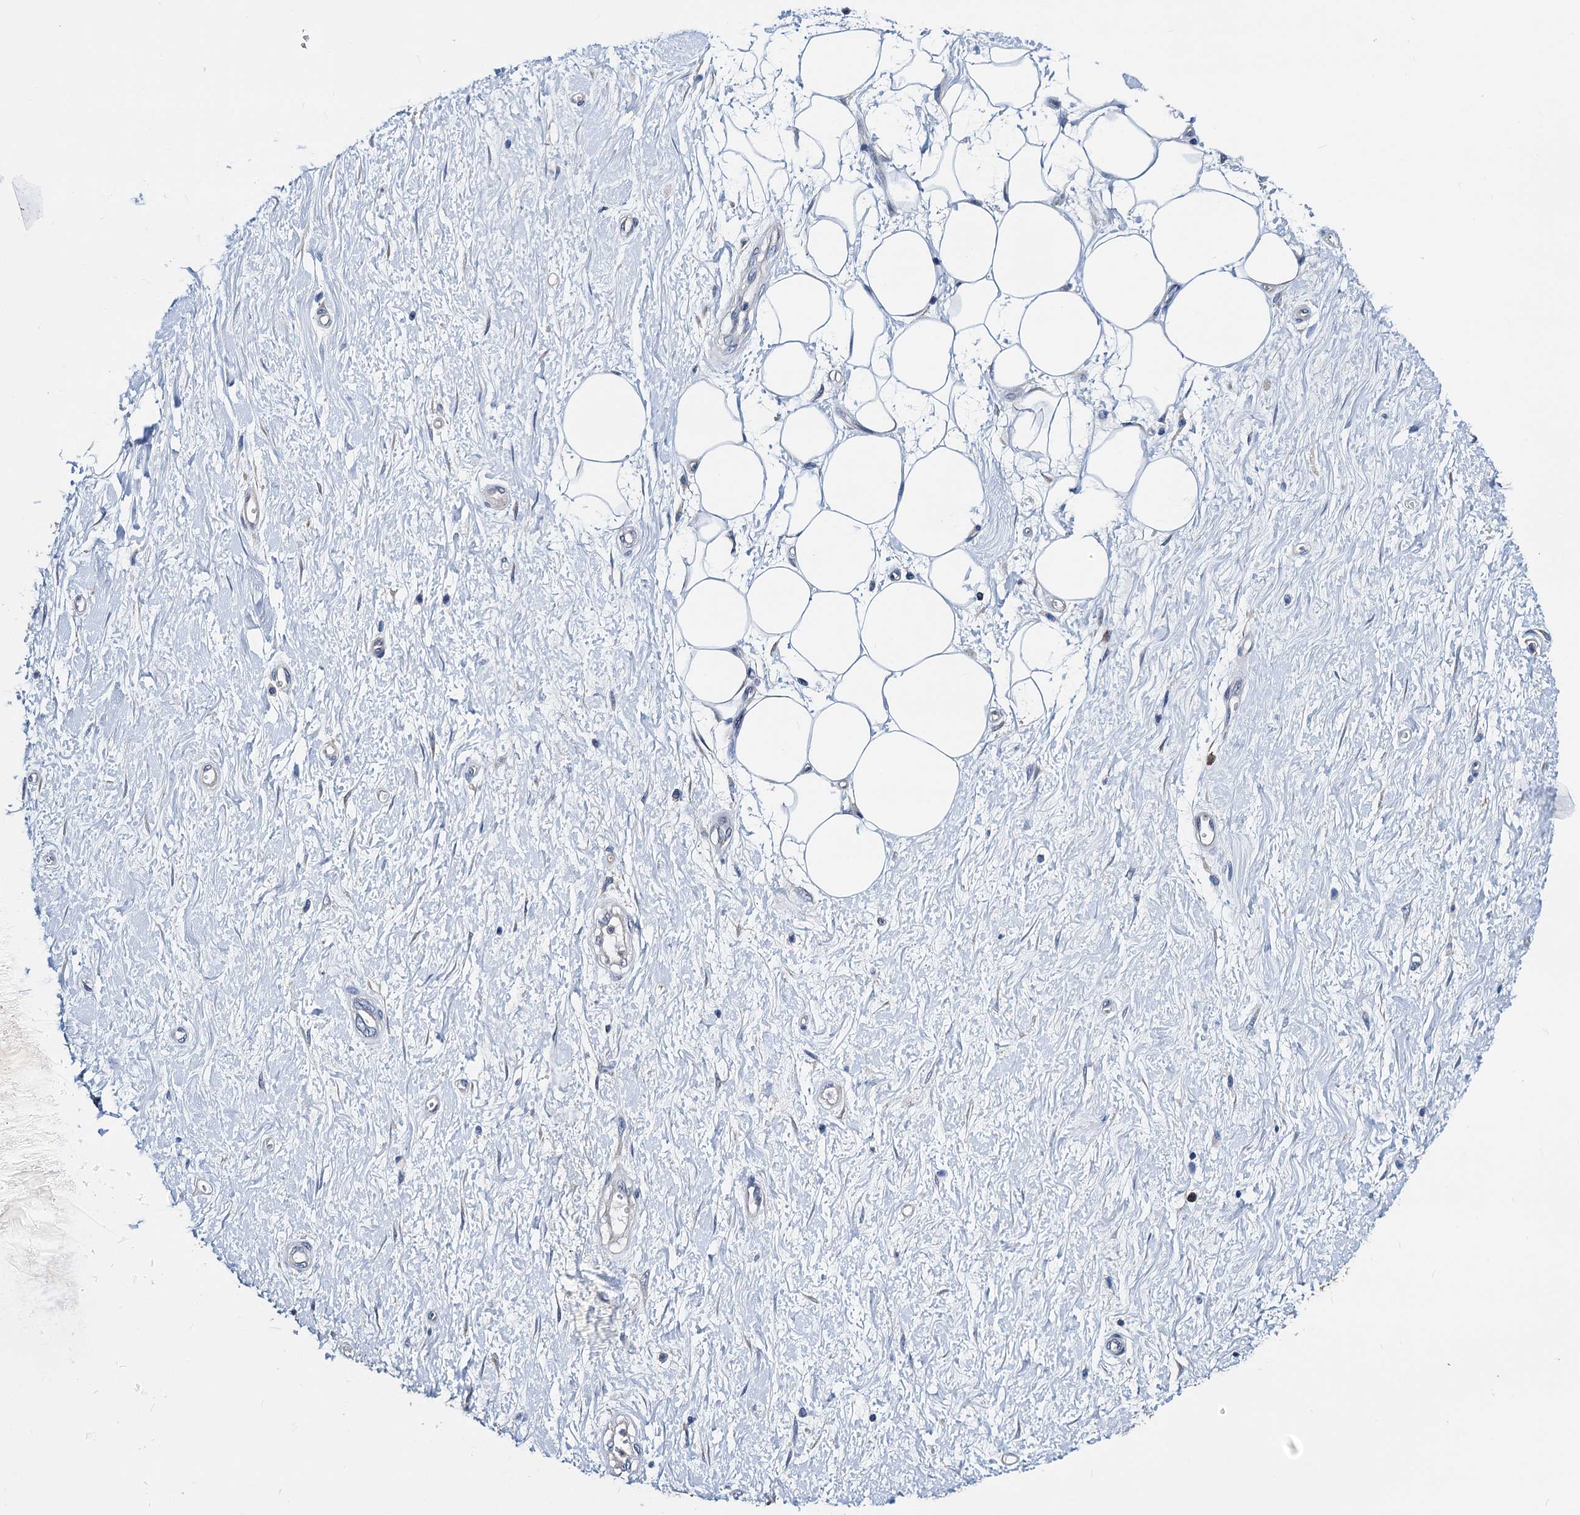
{"staining": {"intensity": "negative", "quantity": "none", "location": "none"}, "tissue": "adipose tissue", "cell_type": "Adipocytes", "image_type": "normal", "snomed": [{"axis": "morphology", "description": "Normal tissue, NOS"}, {"axis": "morphology", "description": "Adenocarcinoma, NOS"}, {"axis": "topography", "description": "Pancreas"}, {"axis": "topography", "description": "Peripheral nerve tissue"}], "caption": "Micrograph shows no significant protein positivity in adipocytes of normal adipose tissue.", "gene": "GCOM1", "patient": {"sex": "male", "age": 59}}